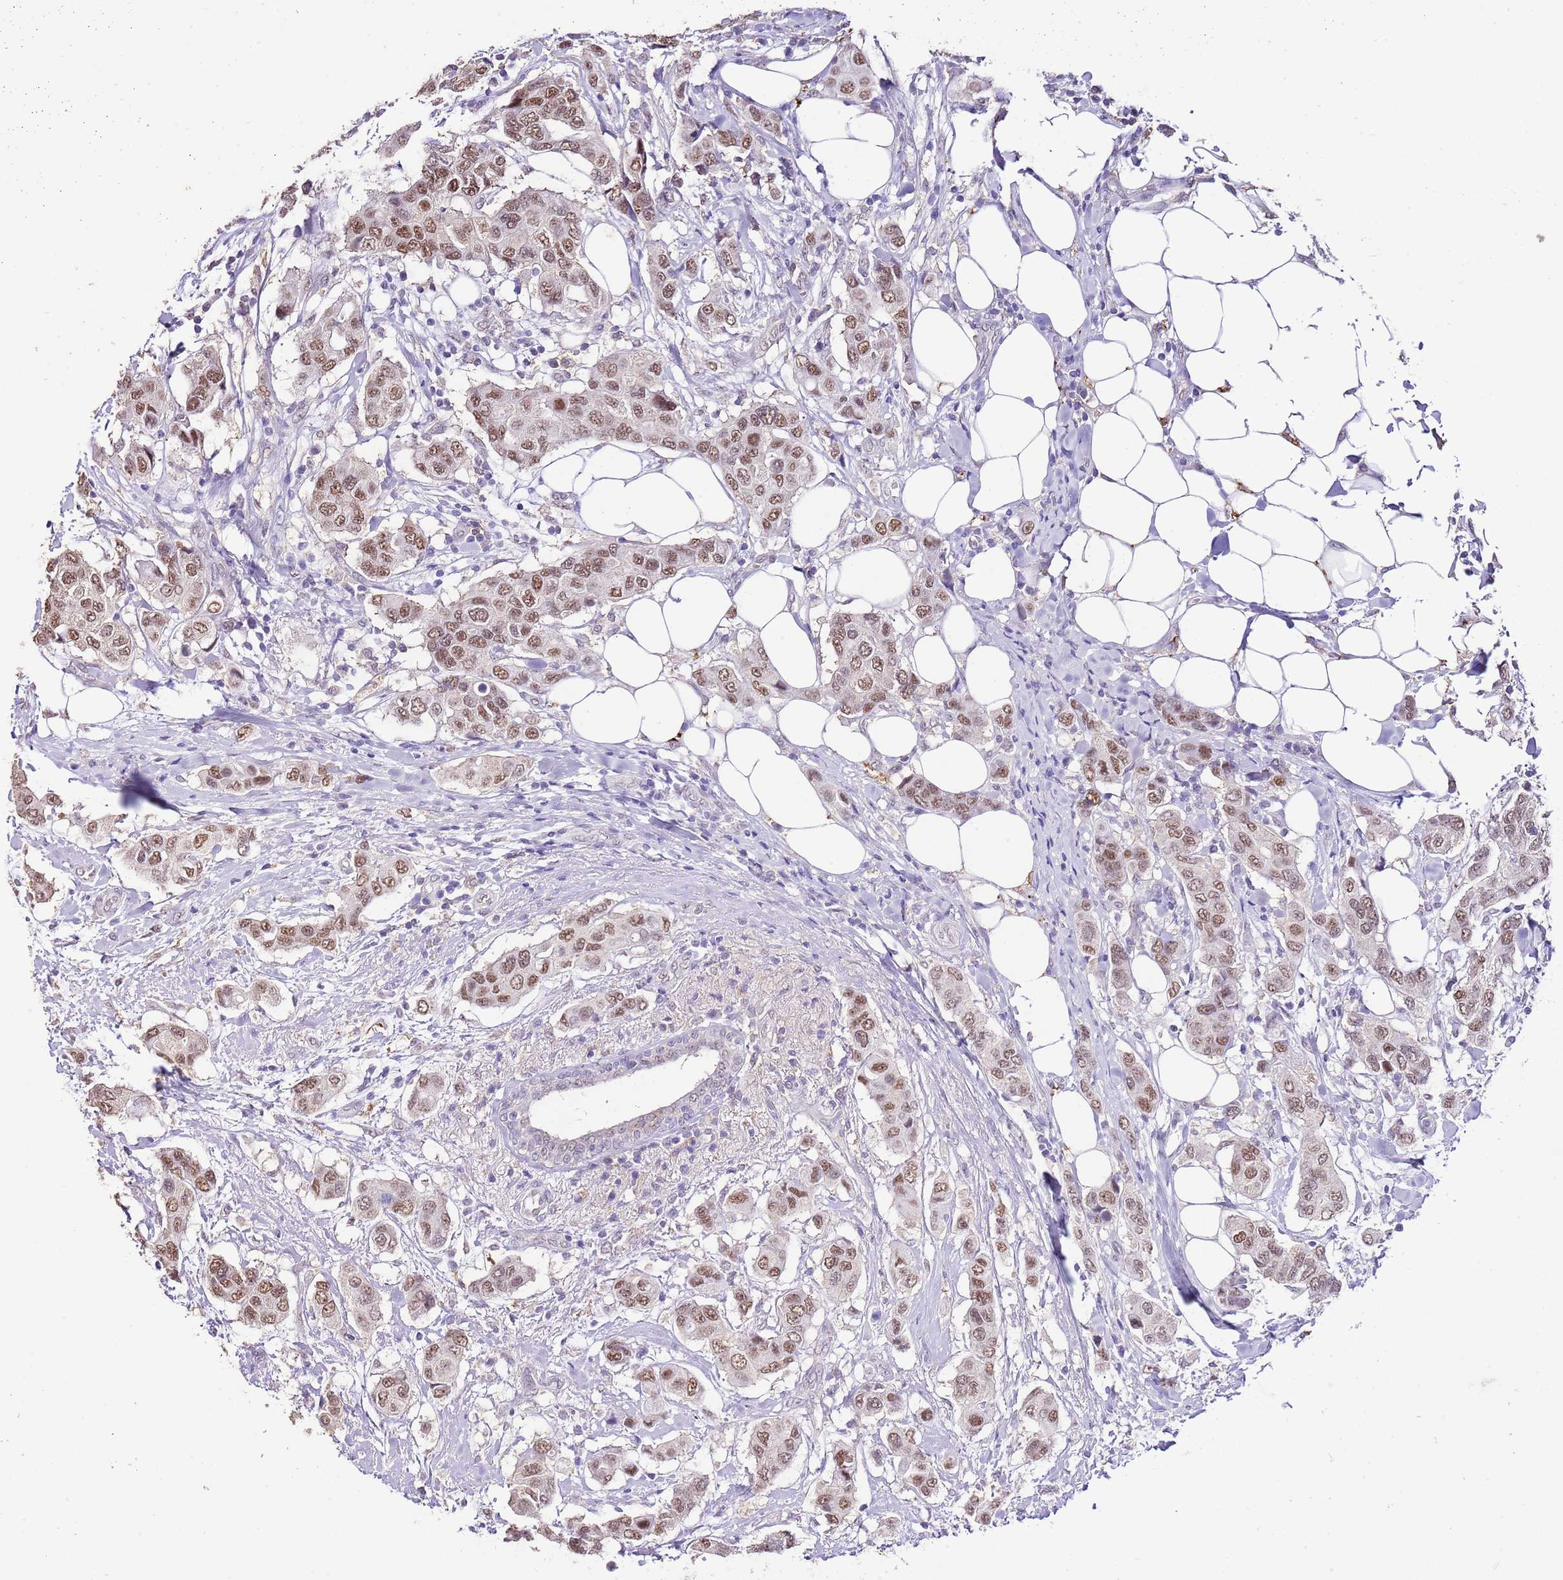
{"staining": {"intensity": "moderate", "quantity": ">75%", "location": "nuclear"}, "tissue": "breast cancer", "cell_type": "Tumor cells", "image_type": "cancer", "snomed": [{"axis": "morphology", "description": "Lobular carcinoma"}, {"axis": "topography", "description": "Breast"}], "caption": "Brown immunohistochemical staining in lobular carcinoma (breast) displays moderate nuclear expression in approximately >75% of tumor cells. The protein is shown in brown color, while the nuclei are stained blue.", "gene": "IZUMO4", "patient": {"sex": "female", "age": 51}}